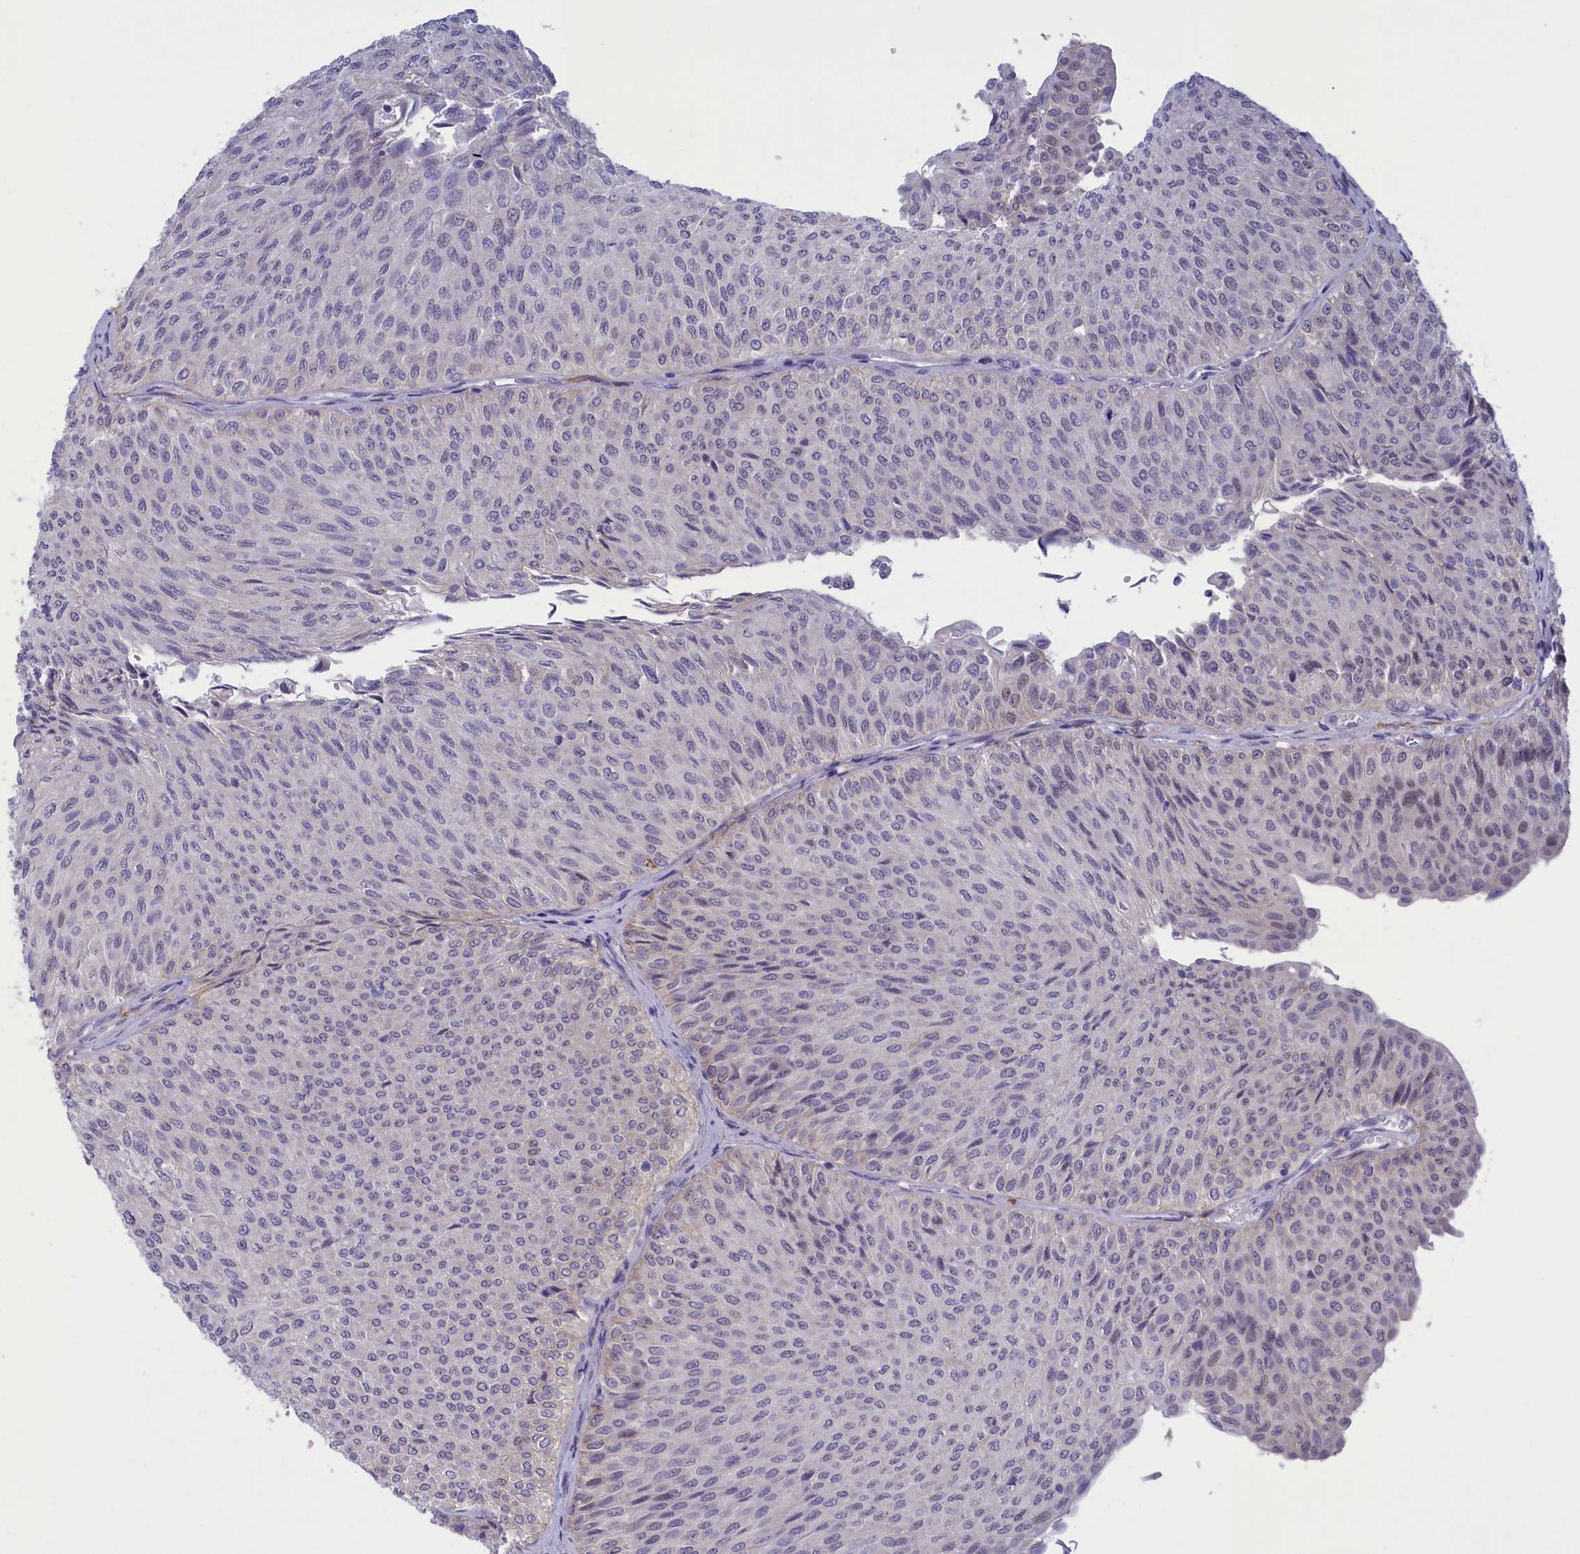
{"staining": {"intensity": "negative", "quantity": "none", "location": "none"}, "tissue": "urothelial cancer", "cell_type": "Tumor cells", "image_type": "cancer", "snomed": [{"axis": "morphology", "description": "Urothelial carcinoma, Low grade"}, {"axis": "topography", "description": "Urinary bladder"}], "caption": "Immunohistochemical staining of urothelial cancer displays no significant positivity in tumor cells.", "gene": "ELOA2", "patient": {"sex": "male", "age": 78}}